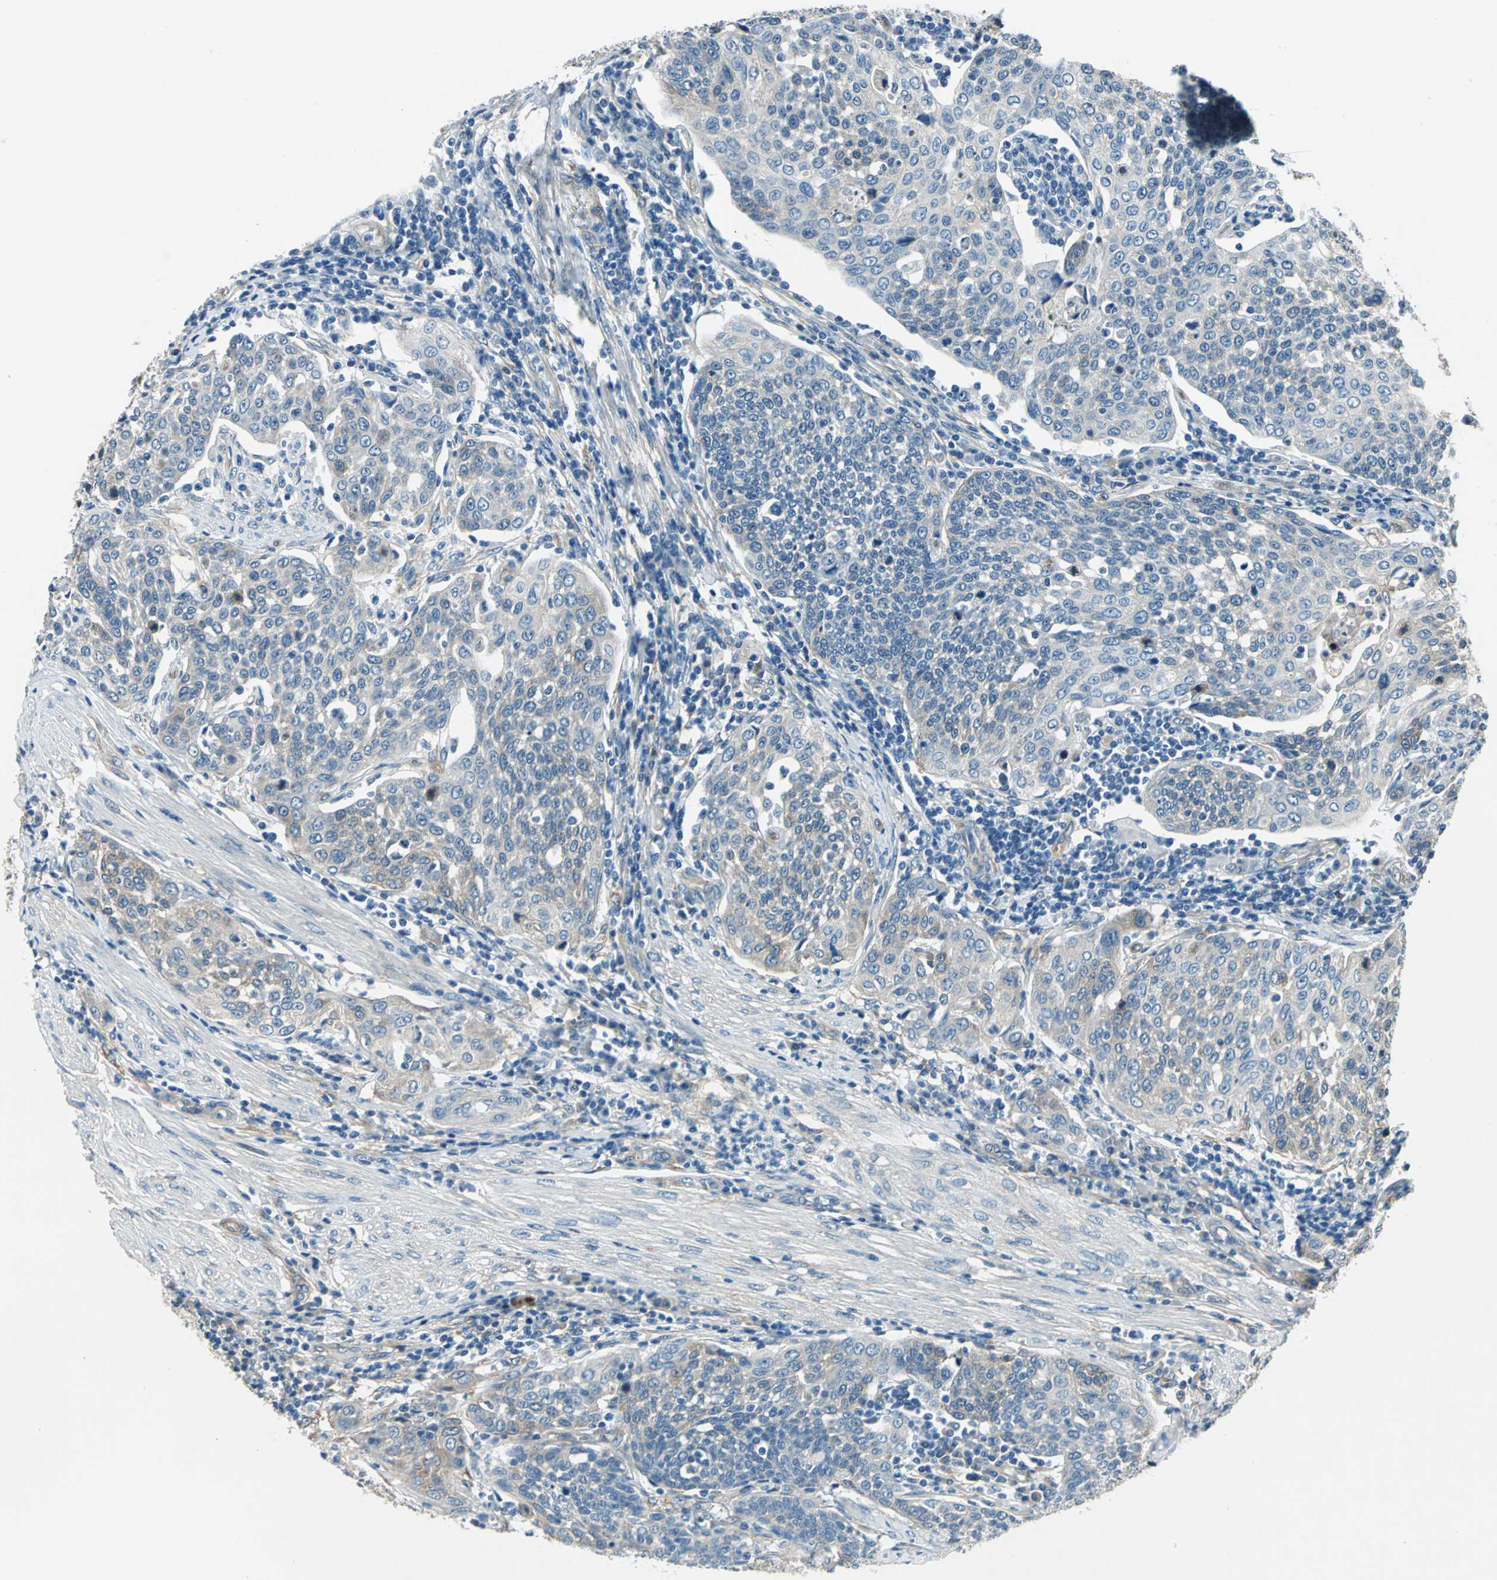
{"staining": {"intensity": "negative", "quantity": "none", "location": "none"}, "tissue": "cervical cancer", "cell_type": "Tumor cells", "image_type": "cancer", "snomed": [{"axis": "morphology", "description": "Squamous cell carcinoma, NOS"}, {"axis": "topography", "description": "Cervix"}], "caption": "This image is of squamous cell carcinoma (cervical) stained with immunohistochemistry to label a protein in brown with the nuclei are counter-stained blue. There is no expression in tumor cells.", "gene": "CDC42EP1", "patient": {"sex": "female", "age": 34}}